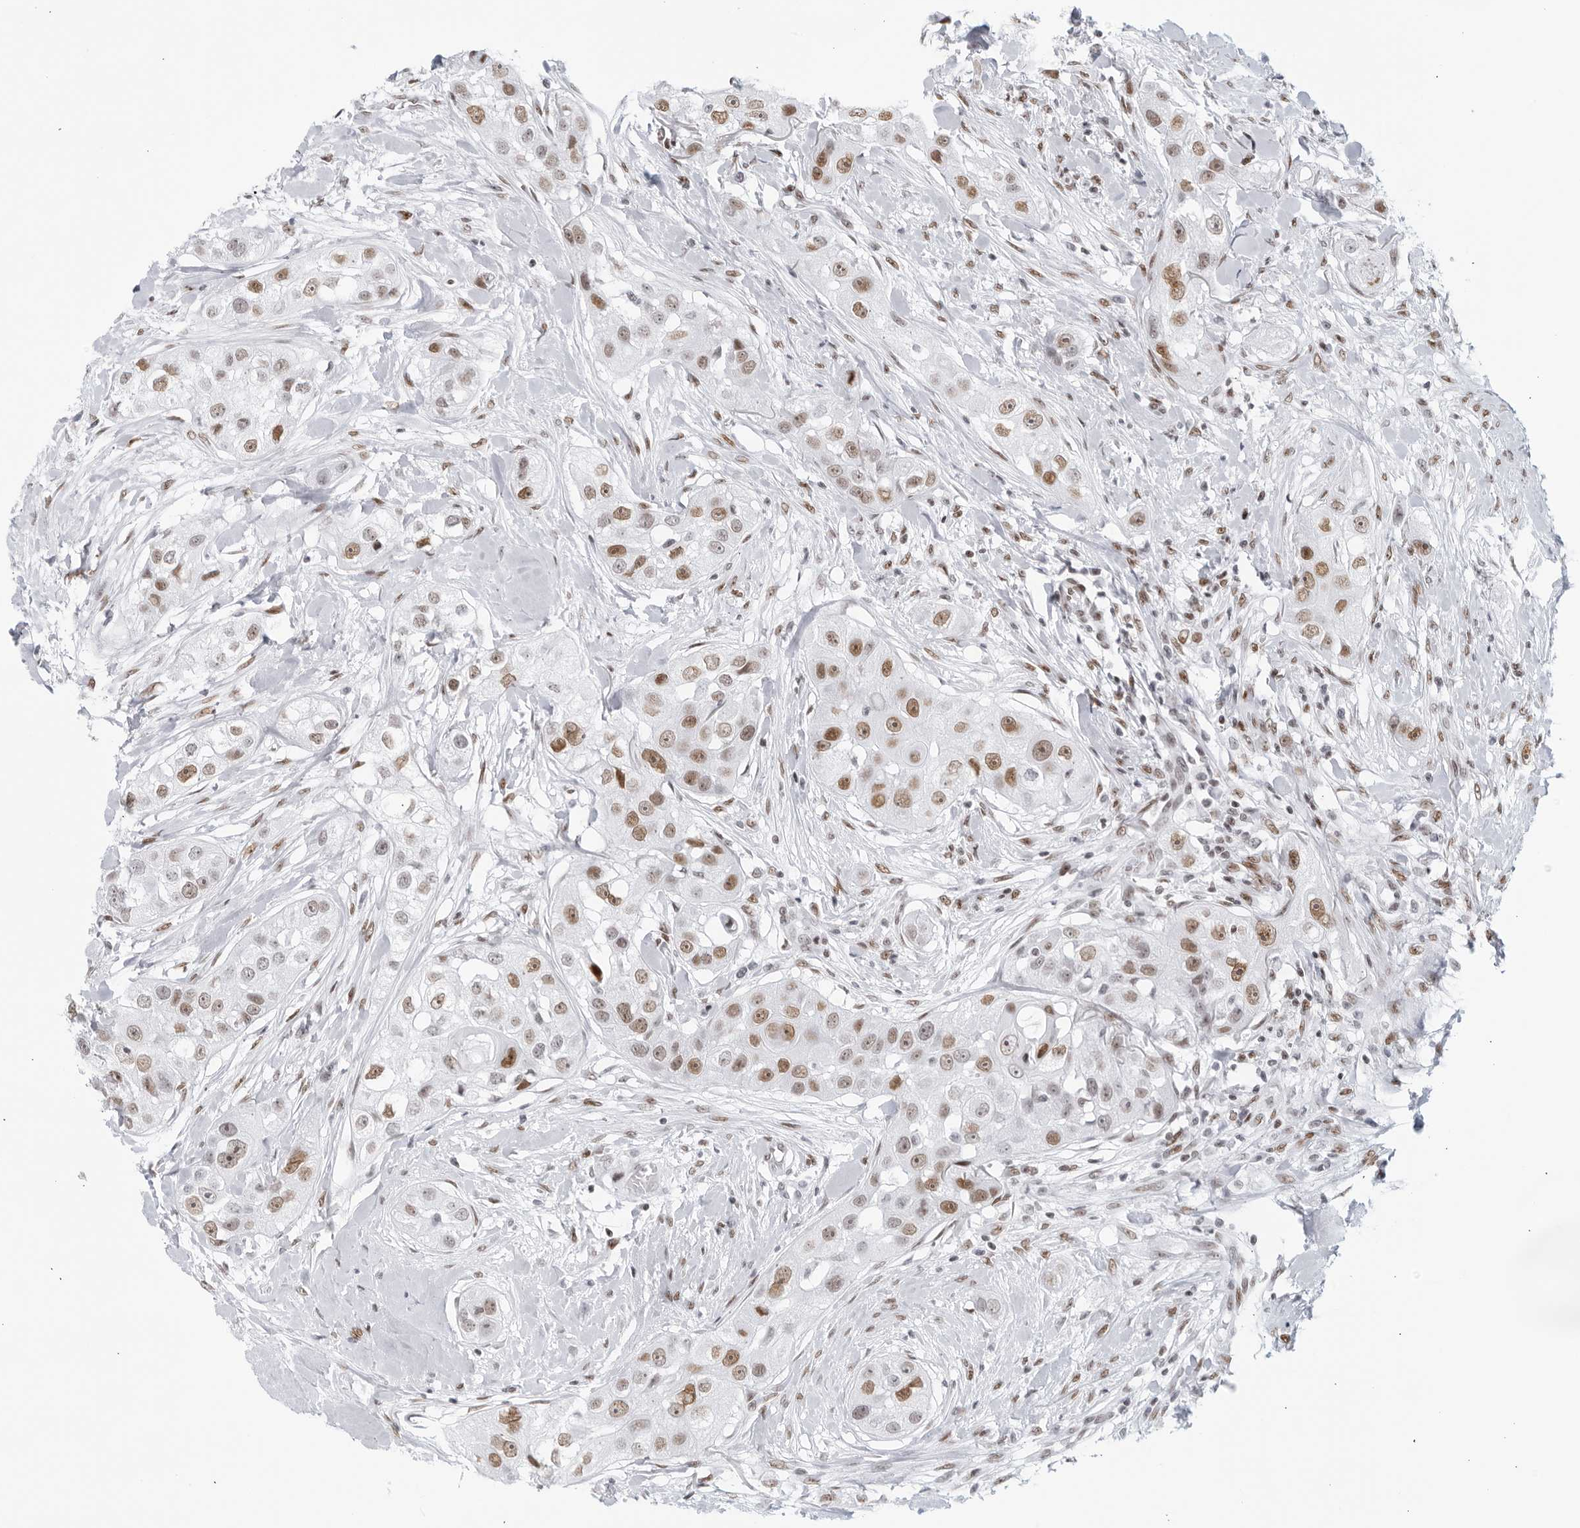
{"staining": {"intensity": "moderate", "quantity": ">75%", "location": "nuclear"}, "tissue": "head and neck cancer", "cell_type": "Tumor cells", "image_type": "cancer", "snomed": [{"axis": "morphology", "description": "Normal tissue, NOS"}, {"axis": "morphology", "description": "Squamous cell carcinoma, NOS"}, {"axis": "topography", "description": "Skeletal muscle"}, {"axis": "topography", "description": "Head-Neck"}], "caption": "DAB (3,3'-diaminobenzidine) immunohistochemical staining of human head and neck cancer shows moderate nuclear protein expression in approximately >75% of tumor cells.", "gene": "HP1BP3", "patient": {"sex": "male", "age": 51}}